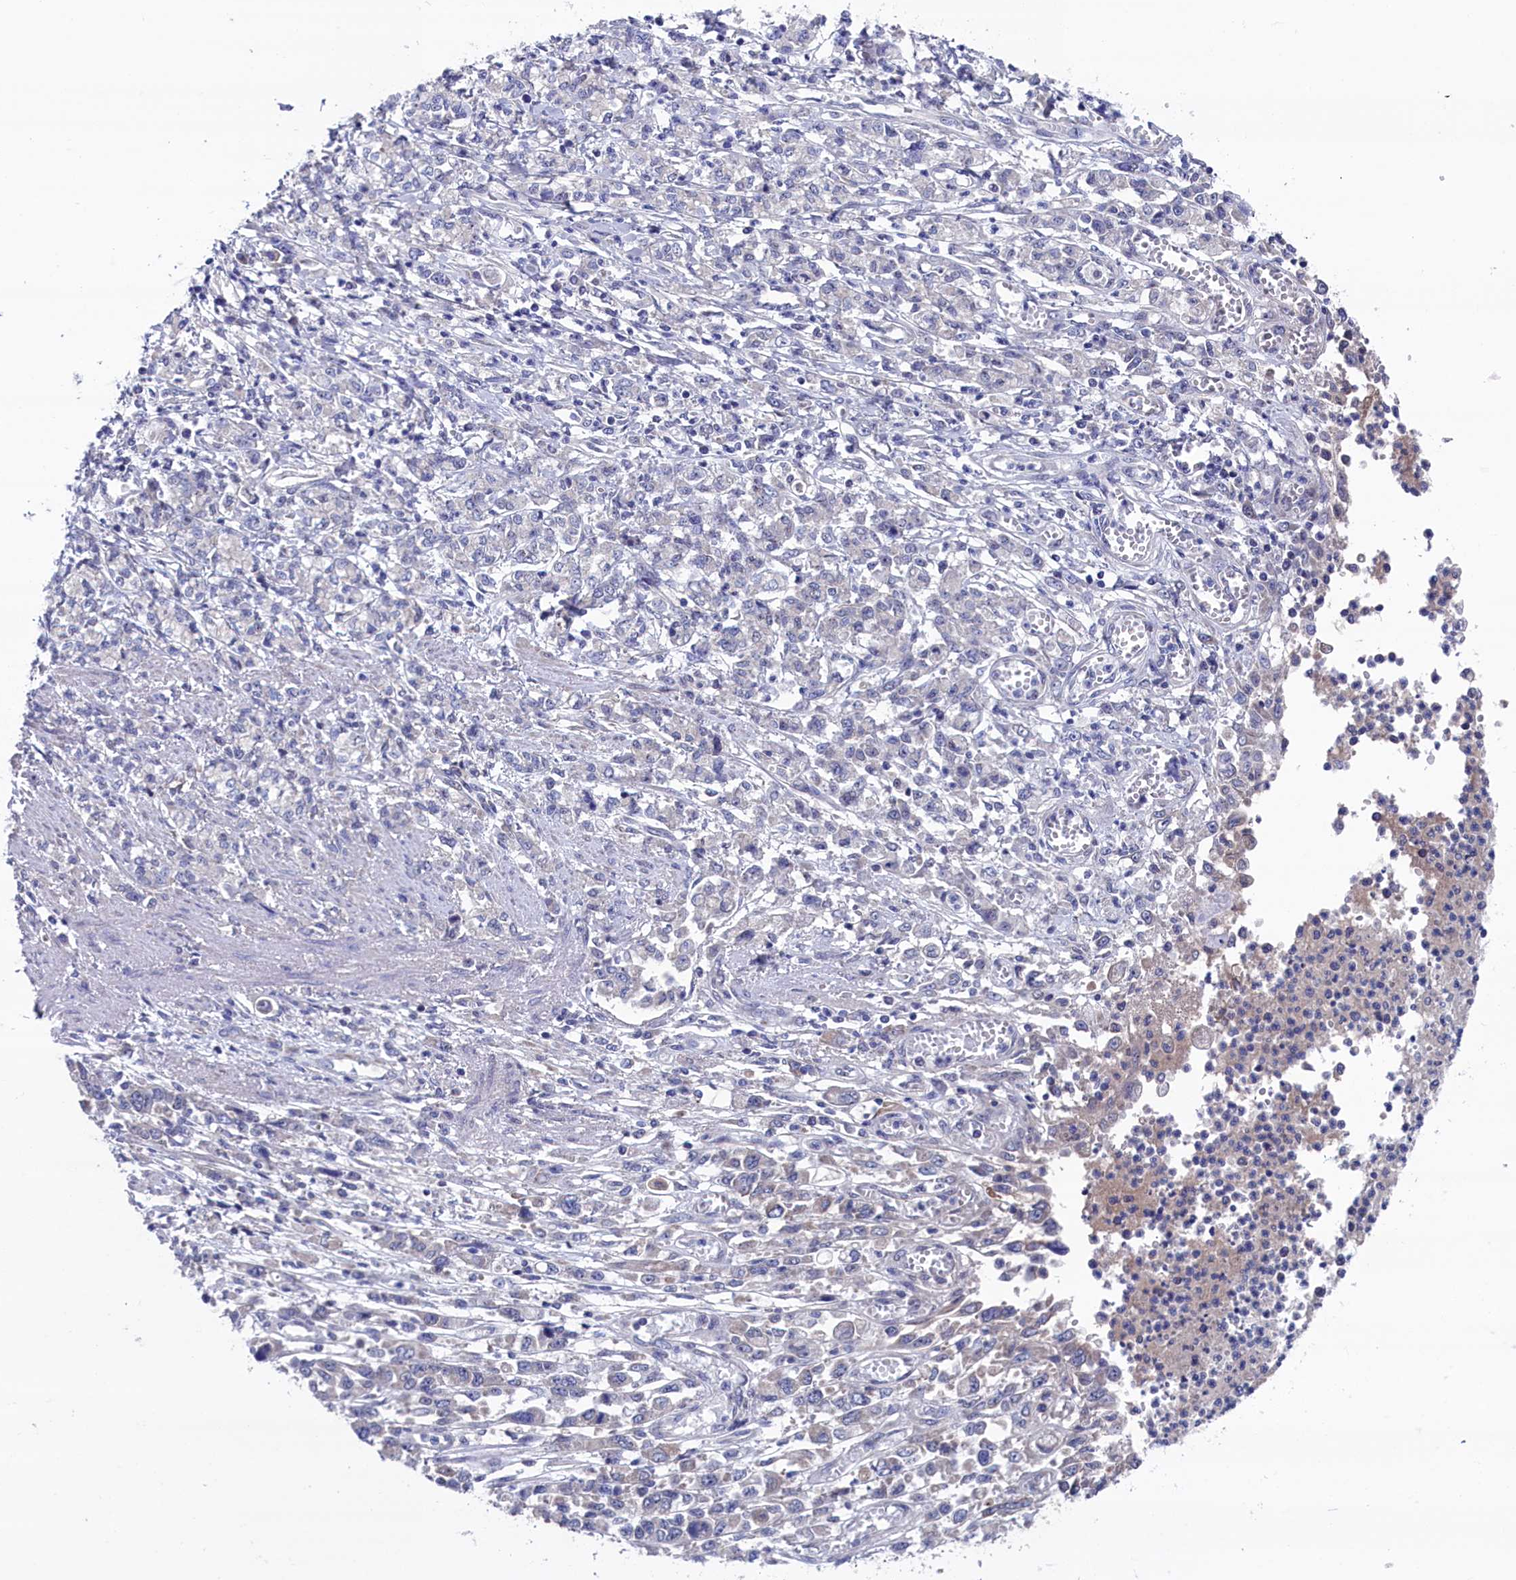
{"staining": {"intensity": "negative", "quantity": "none", "location": "none"}, "tissue": "stomach cancer", "cell_type": "Tumor cells", "image_type": "cancer", "snomed": [{"axis": "morphology", "description": "Adenocarcinoma, NOS"}, {"axis": "topography", "description": "Stomach"}], "caption": "This is an IHC photomicrograph of stomach cancer. There is no positivity in tumor cells.", "gene": "SPATA13", "patient": {"sex": "female", "age": 76}}